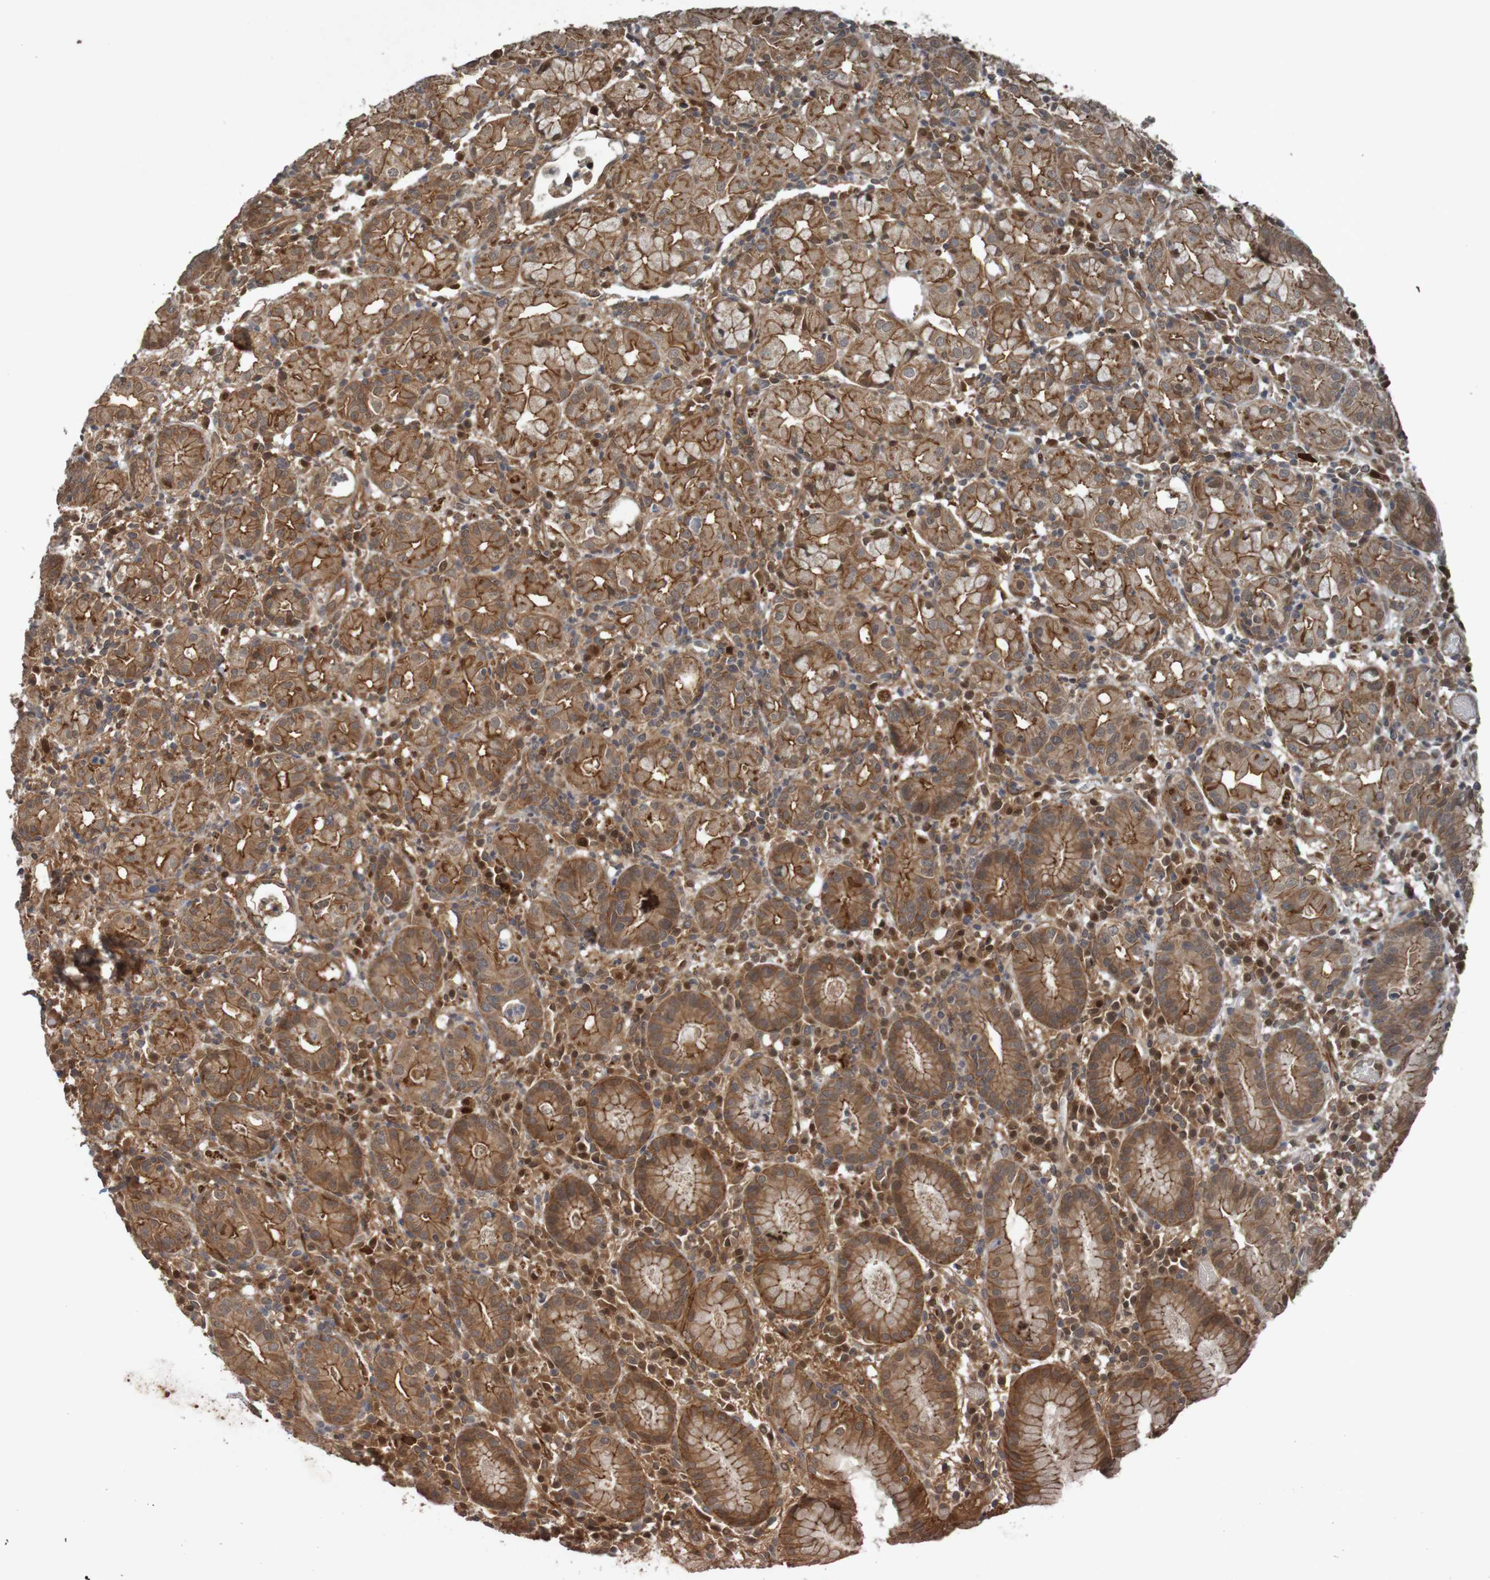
{"staining": {"intensity": "strong", "quantity": ">75%", "location": "cytoplasmic/membranous"}, "tissue": "stomach", "cell_type": "Glandular cells", "image_type": "normal", "snomed": [{"axis": "morphology", "description": "Normal tissue, NOS"}, {"axis": "topography", "description": "Stomach"}, {"axis": "topography", "description": "Stomach, lower"}], "caption": "DAB (3,3'-diaminobenzidine) immunohistochemical staining of normal stomach demonstrates strong cytoplasmic/membranous protein expression in approximately >75% of glandular cells.", "gene": "ARHGEF11", "patient": {"sex": "female", "age": 75}}